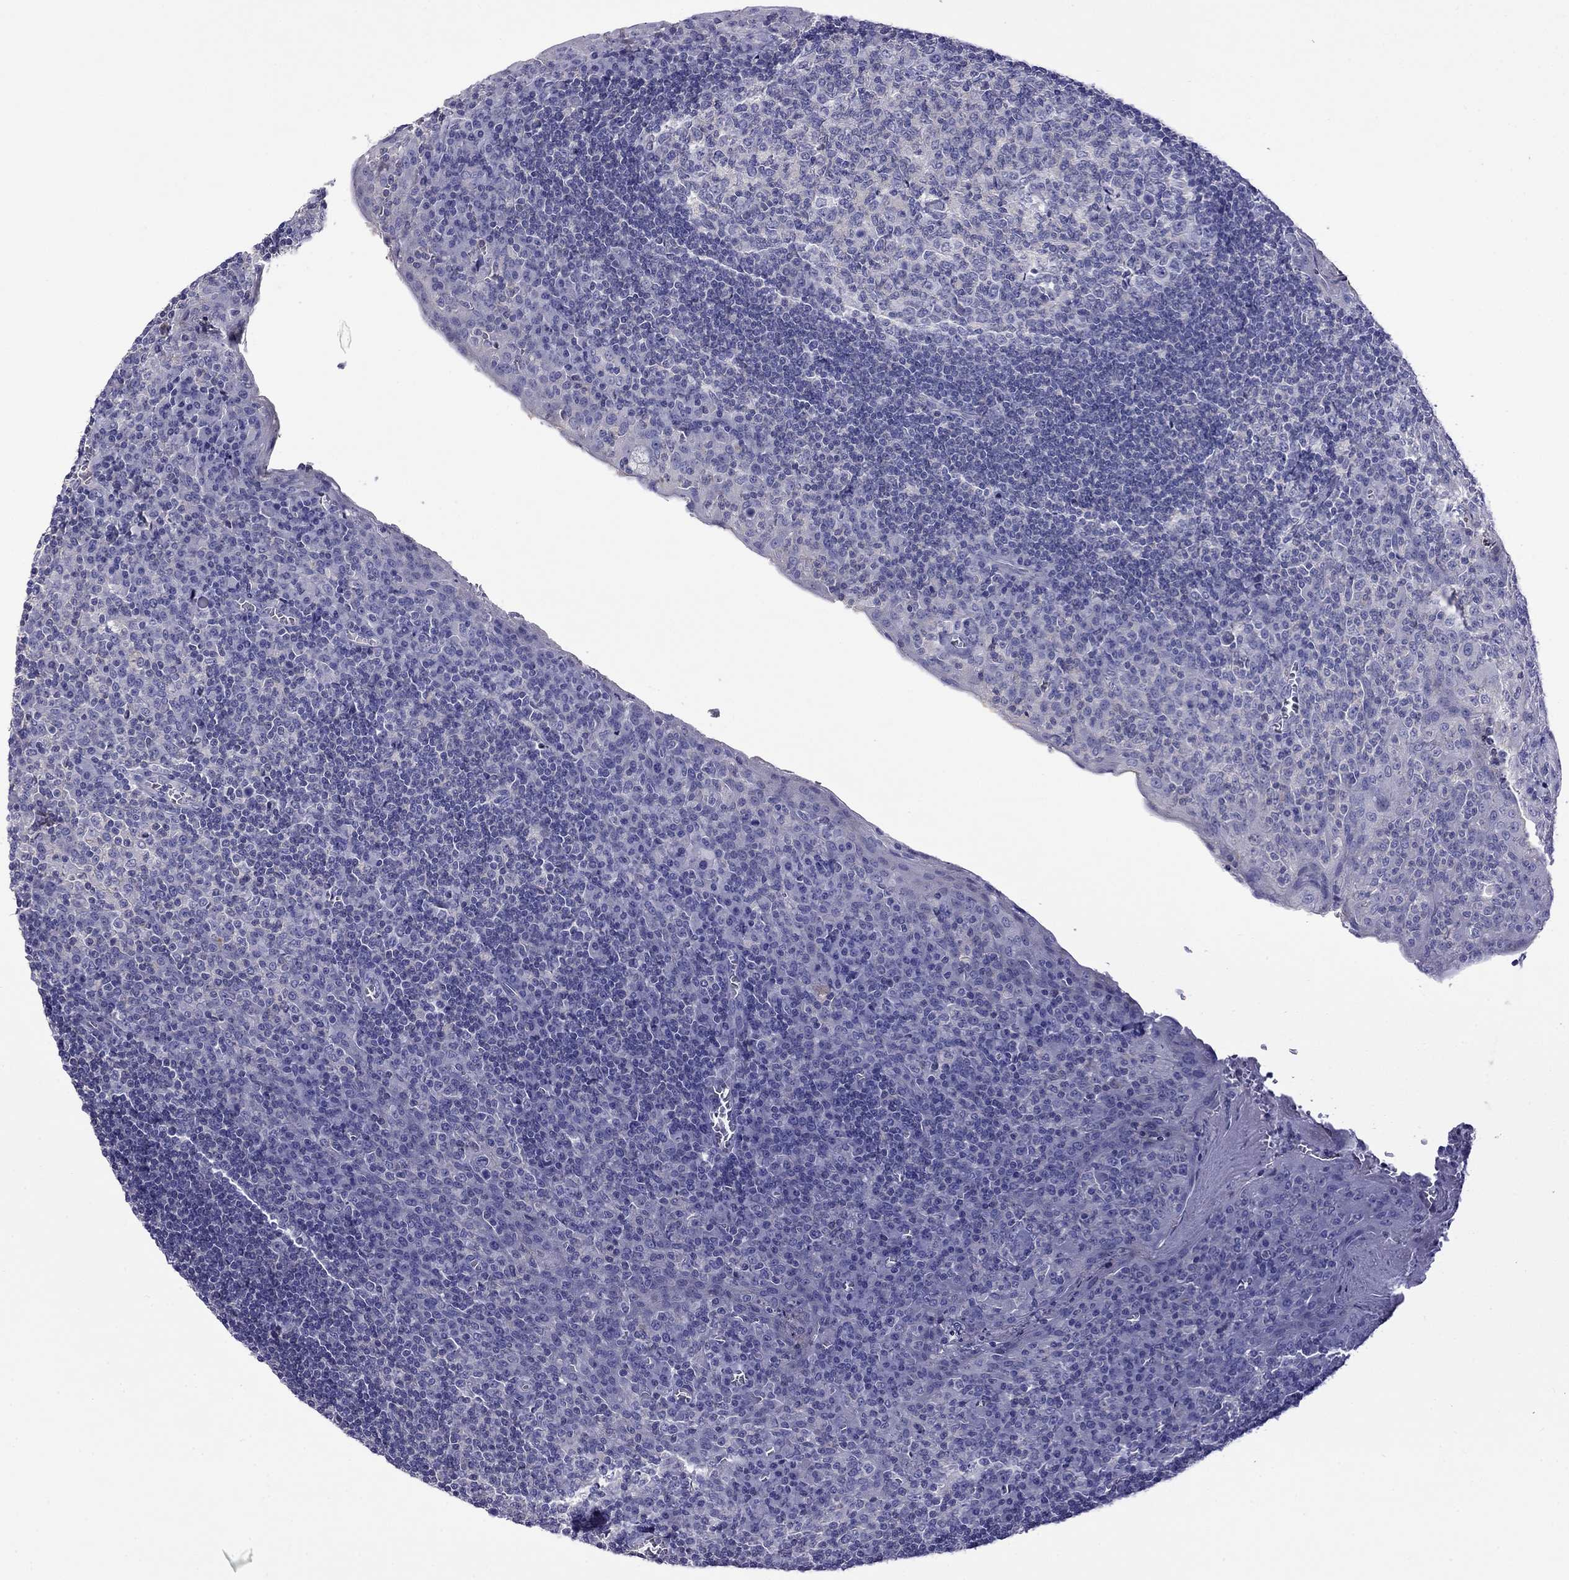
{"staining": {"intensity": "negative", "quantity": "none", "location": "none"}, "tissue": "tonsil", "cell_type": "Germinal center cells", "image_type": "normal", "snomed": [{"axis": "morphology", "description": "Normal tissue, NOS"}, {"axis": "topography", "description": "Tonsil"}], "caption": "DAB immunohistochemical staining of unremarkable tonsil displays no significant staining in germinal center cells. Brightfield microscopy of immunohistochemistry (IHC) stained with DAB (3,3'-diaminobenzidine) (brown) and hematoxylin (blue), captured at high magnification.", "gene": "STAR", "patient": {"sex": "female", "age": 13}}